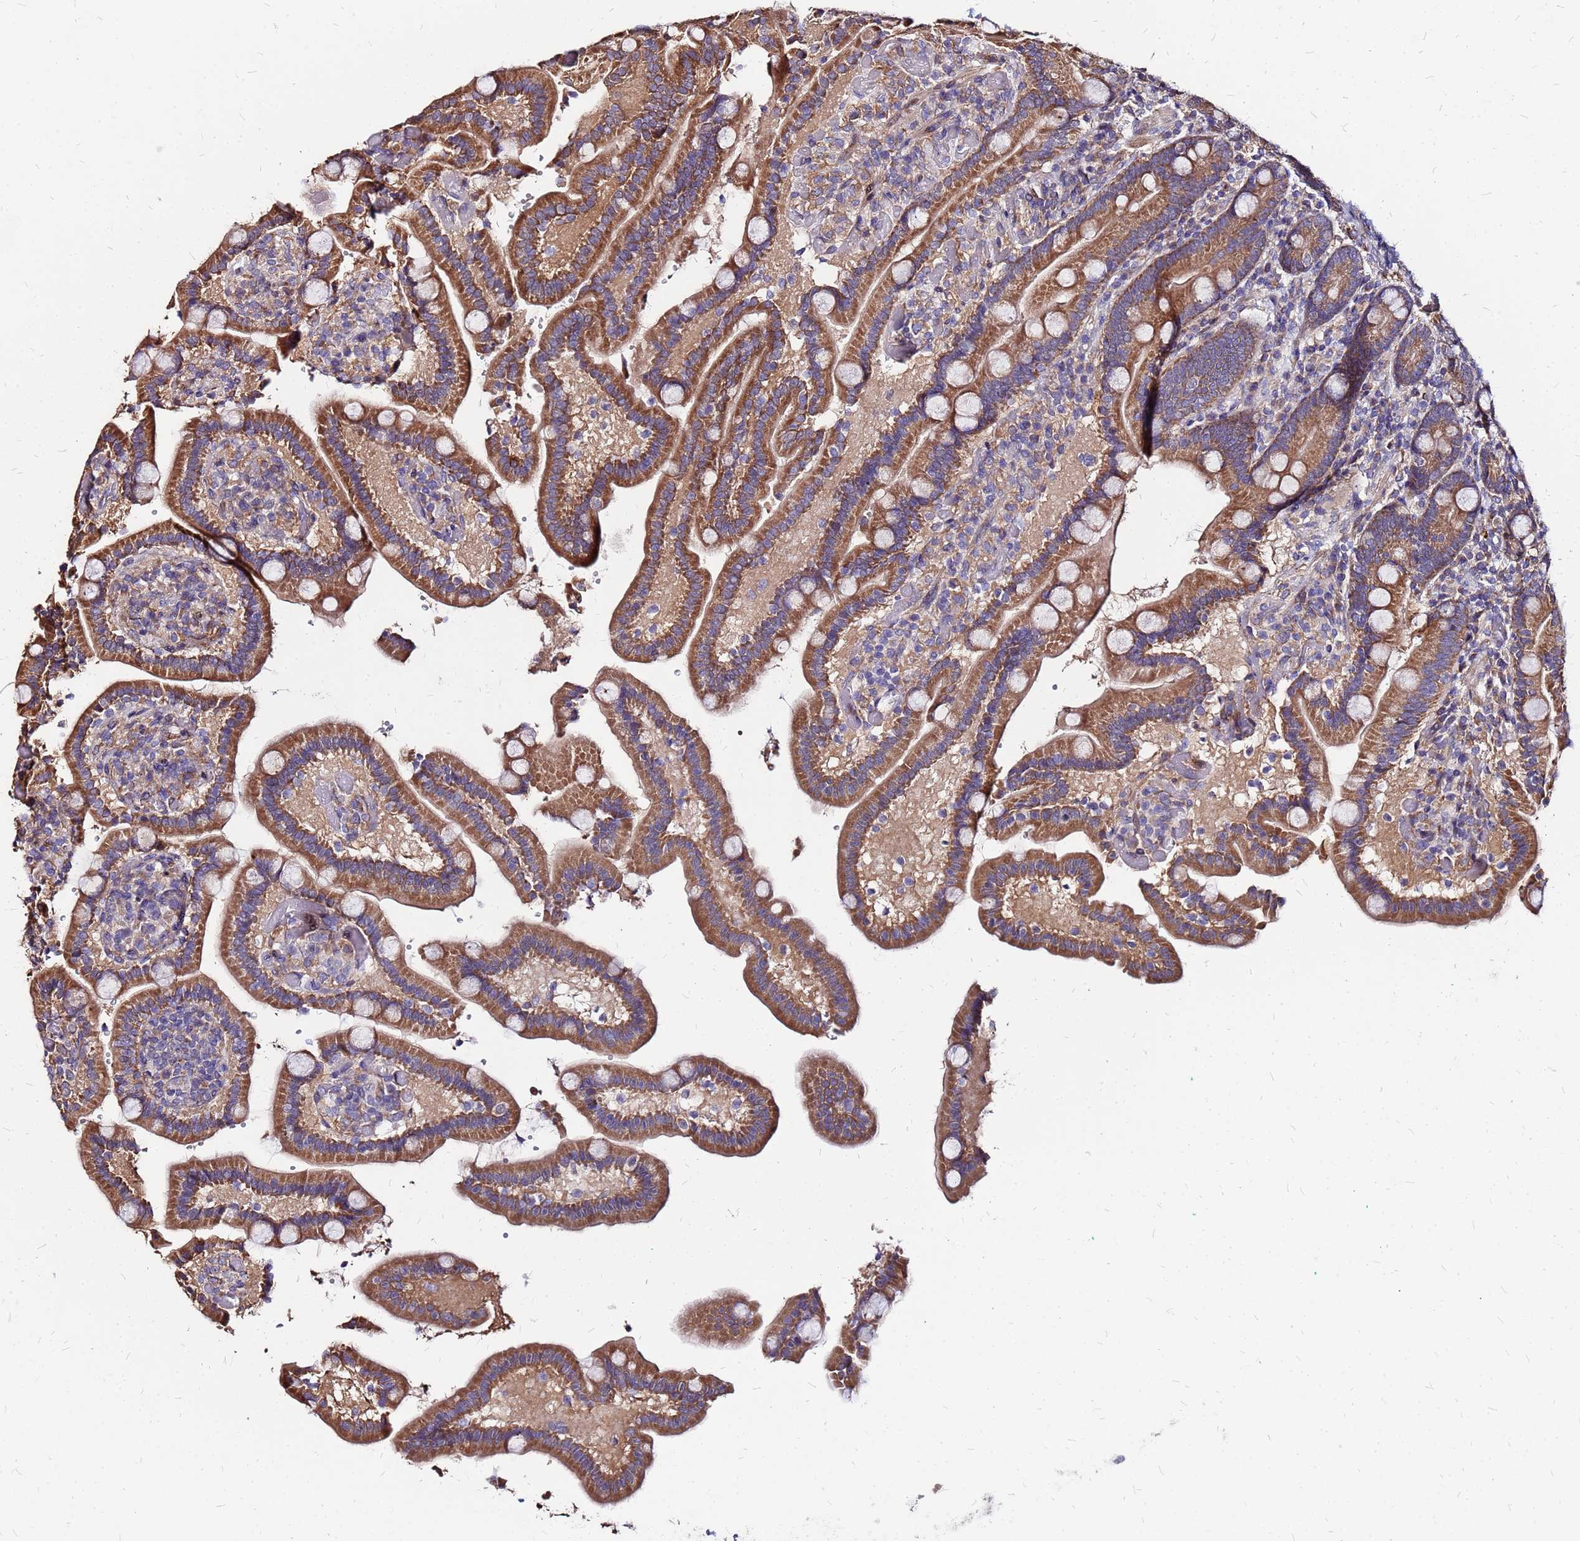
{"staining": {"intensity": "moderate", "quantity": ">75%", "location": "cytoplasmic/membranous"}, "tissue": "duodenum", "cell_type": "Glandular cells", "image_type": "normal", "snomed": [{"axis": "morphology", "description": "Normal tissue, NOS"}, {"axis": "topography", "description": "Duodenum"}], "caption": "The histopathology image shows a brown stain indicating the presence of a protein in the cytoplasmic/membranous of glandular cells in duodenum. The staining is performed using DAB (3,3'-diaminobenzidine) brown chromogen to label protein expression. The nuclei are counter-stained blue using hematoxylin.", "gene": "ARHGEF35", "patient": {"sex": "female", "age": 62}}